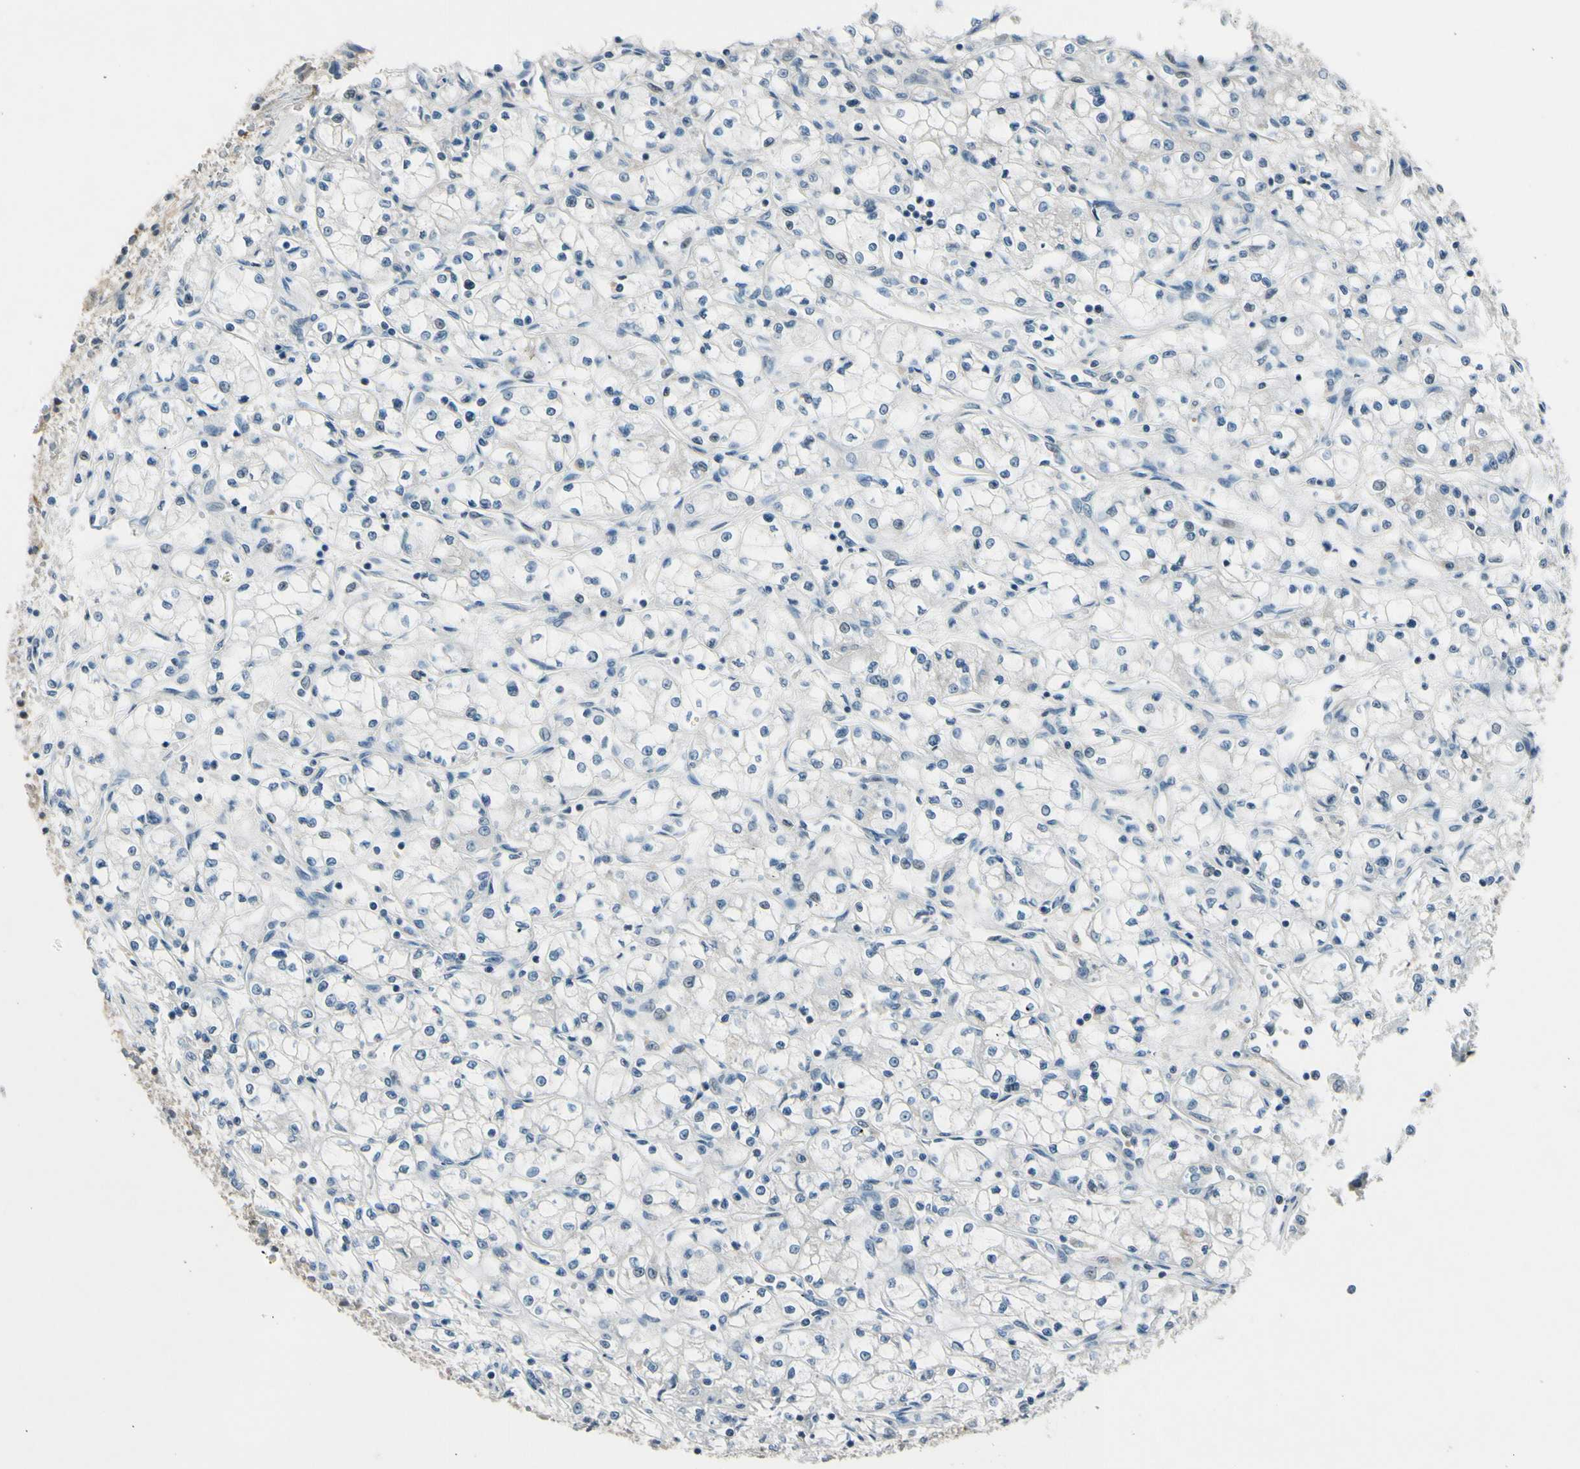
{"staining": {"intensity": "negative", "quantity": "none", "location": "none"}, "tissue": "renal cancer", "cell_type": "Tumor cells", "image_type": "cancer", "snomed": [{"axis": "morphology", "description": "Normal tissue, NOS"}, {"axis": "morphology", "description": "Adenocarcinoma, NOS"}, {"axis": "topography", "description": "Kidney"}], "caption": "IHC histopathology image of neoplastic tissue: human renal adenocarcinoma stained with DAB exhibits no significant protein expression in tumor cells. (Stains: DAB (3,3'-diaminobenzidine) immunohistochemistry with hematoxylin counter stain, Microscopy: brightfield microscopy at high magnification).", "gene": "PDPN", "patient": {"sex": "male", "age": 59}}